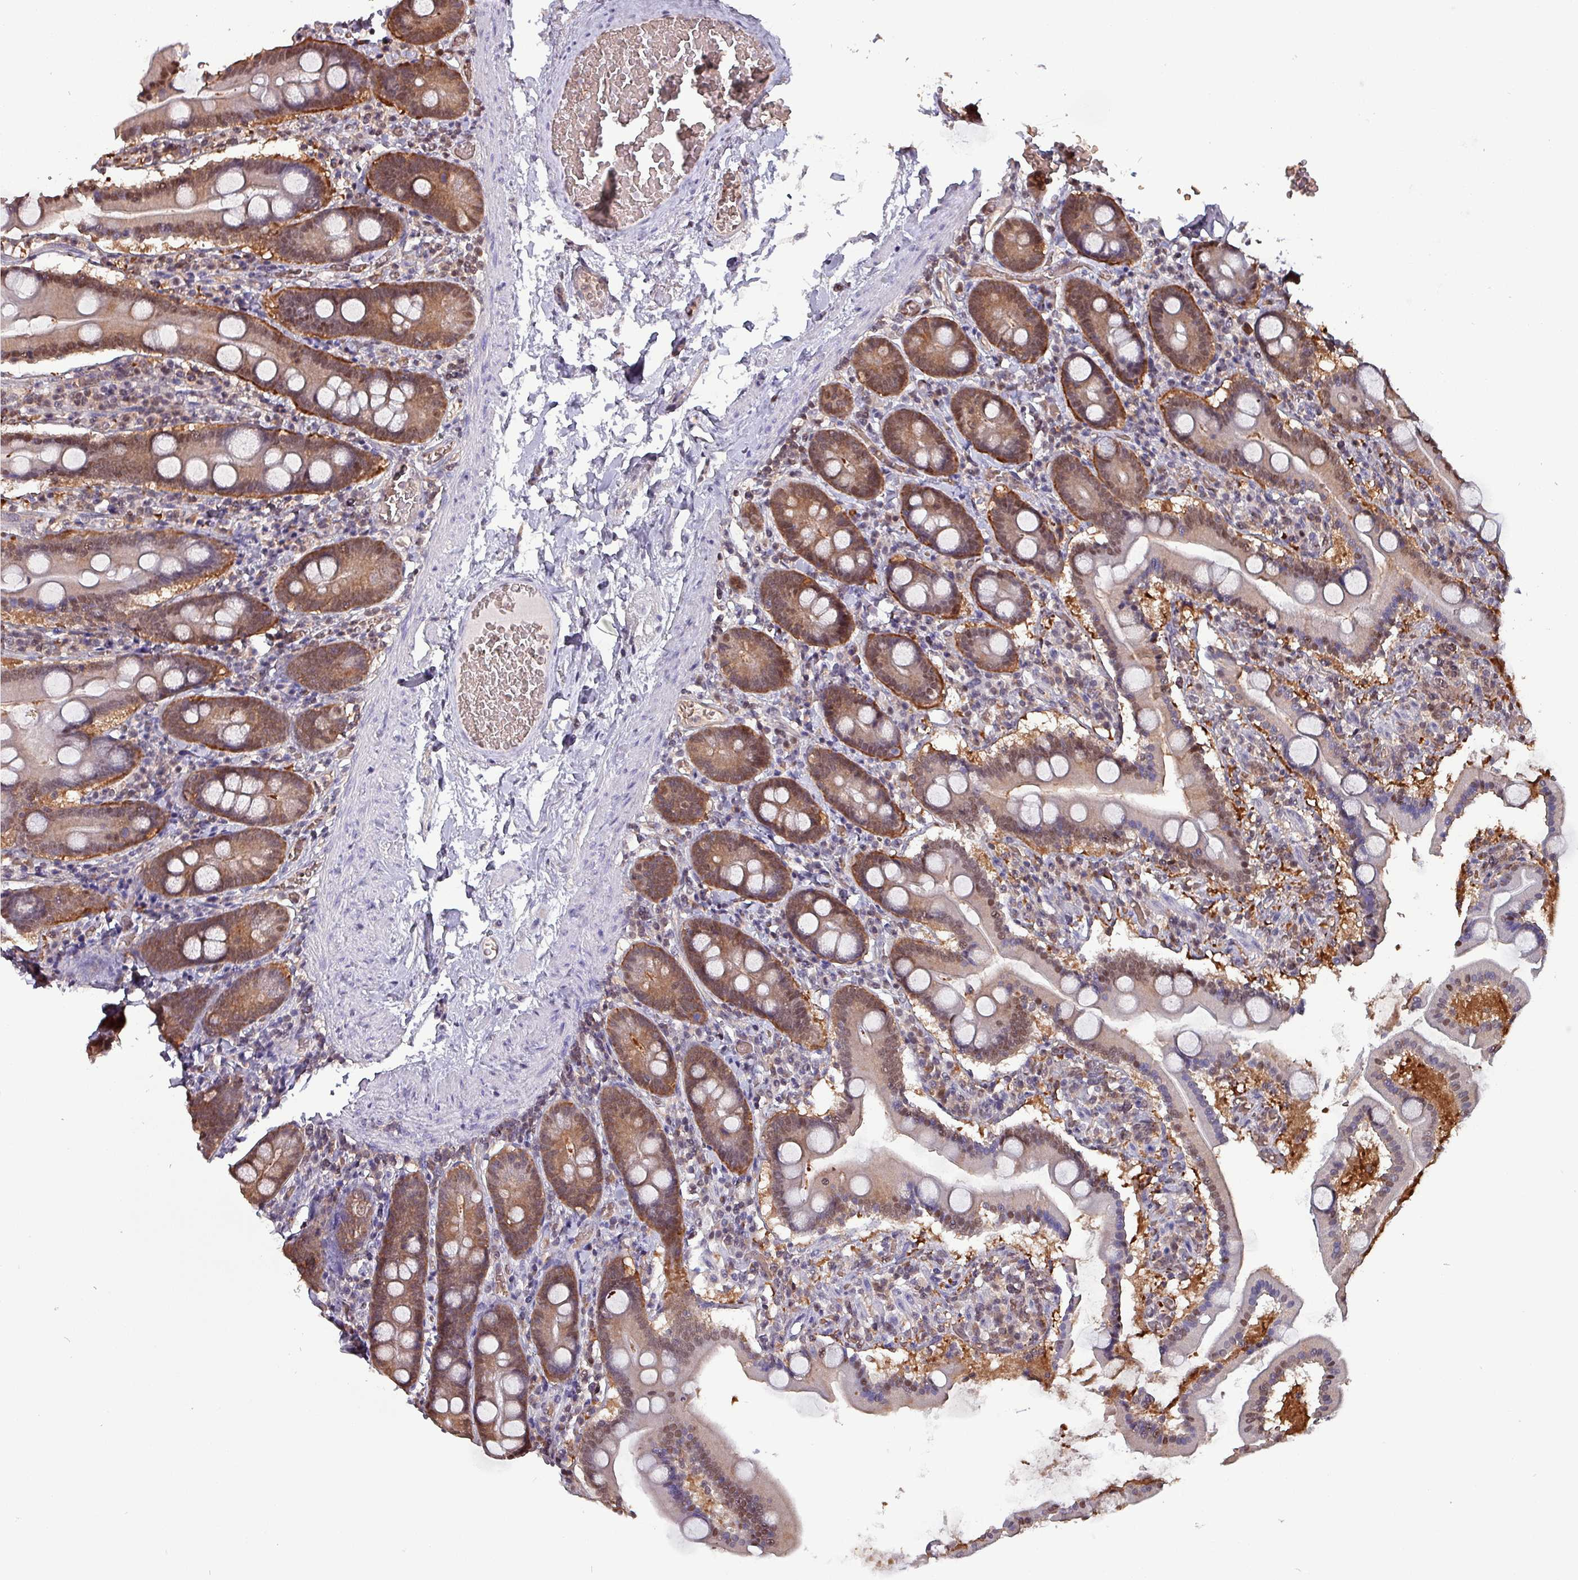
{"staining": {"intensity": "moderate", "quantity": ">75%", "location": "cytoplasmic/membranous,nuclear"}, "tissue": "duodenum", "cell_type": "Glandular cells", "image_type": "normal", "snomed": [{"axis": "morphology", "description": "Normal tissue, NOS"}, {"axis": "topography", "description": "Duodenum"}], "caption": "Brown immunohistochemical staining in normal duodenum reveals moderate cytoplasmic/membranous,nuclear positivity in approximately >75% of glandular cells.", "gene": "PSMB8", "patient": {"sex": "male", "age": 55}}